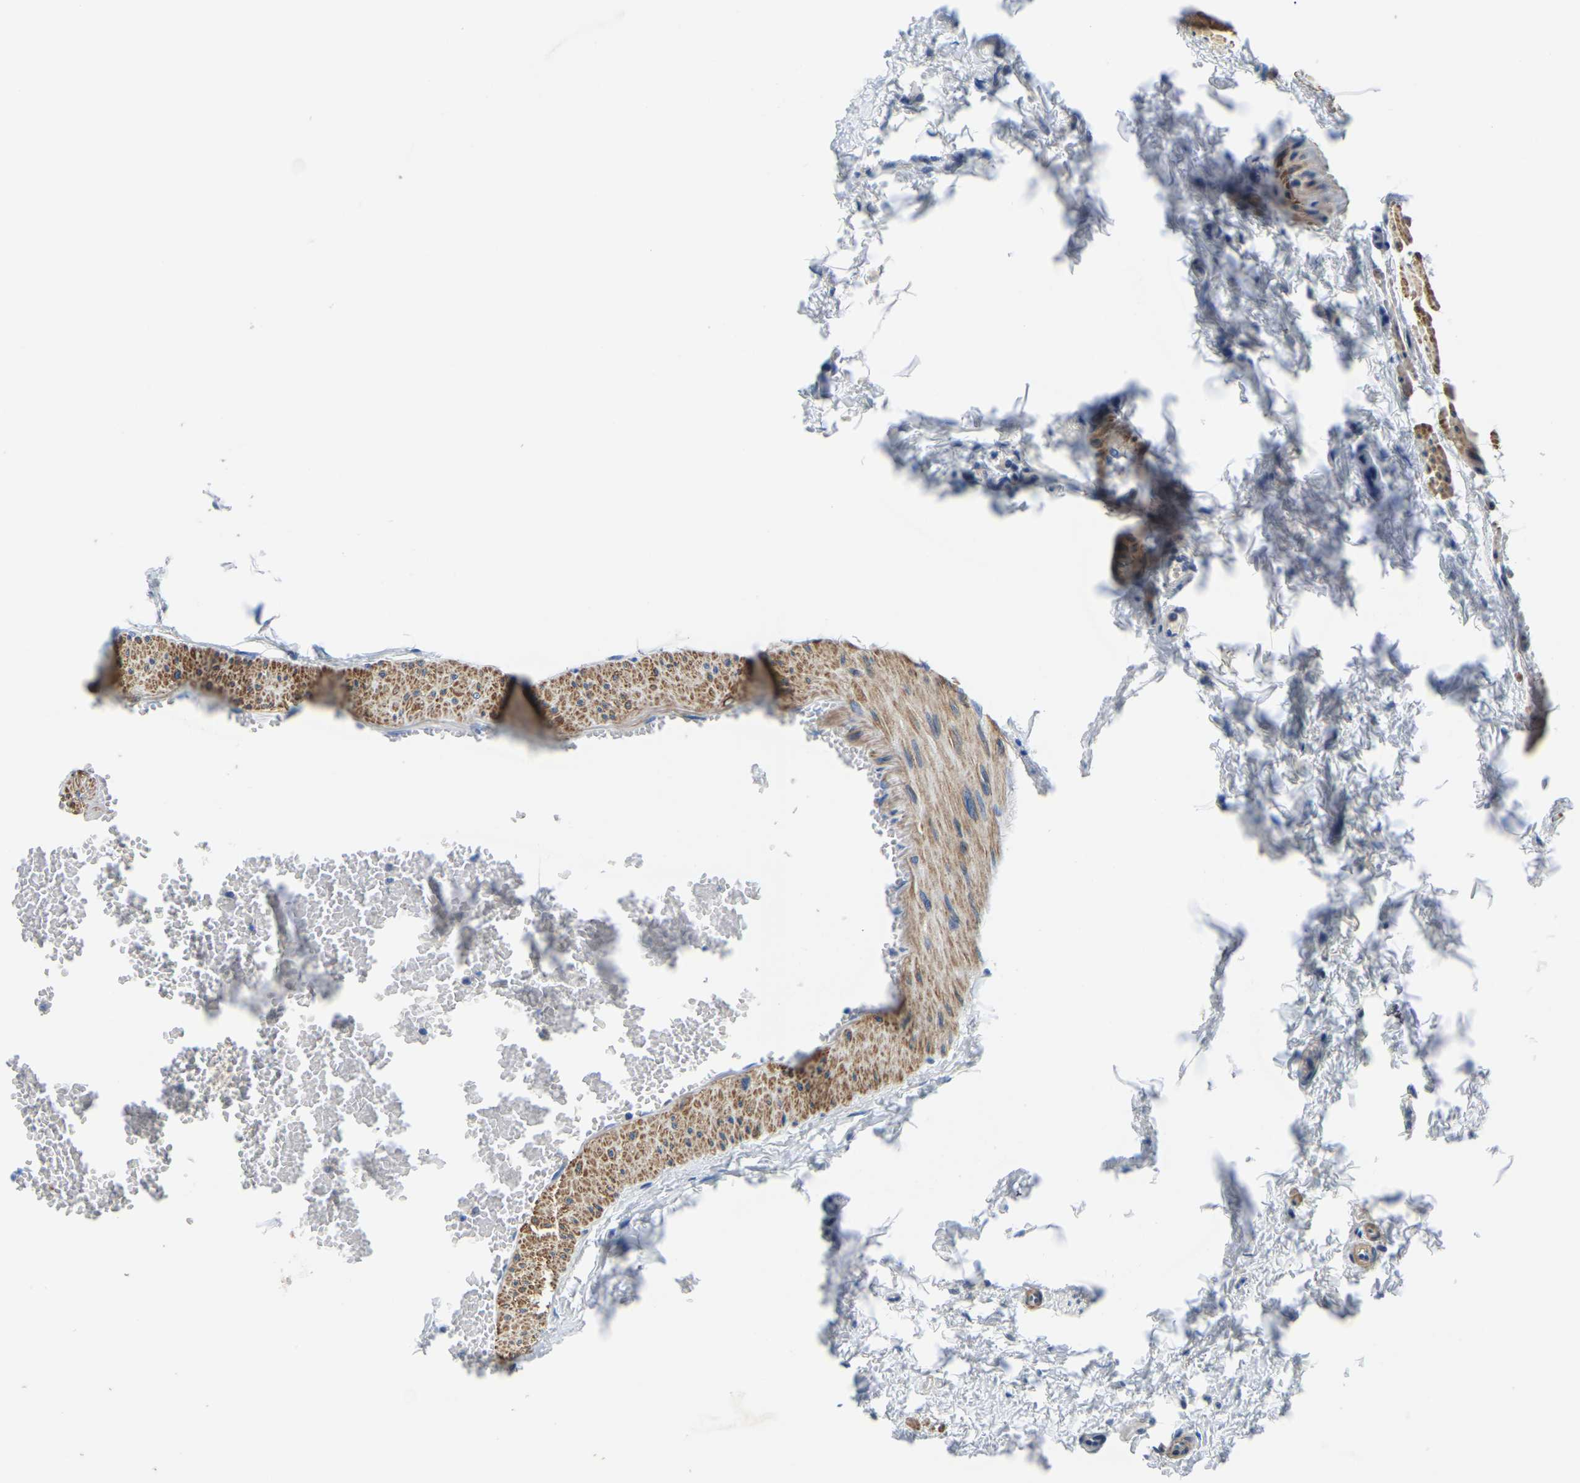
{"staining": {"intensity": "moderate", "quantity": "25%-75%", "location": "cytoplasmic/membranous"}, "tissue": "stomach", "cell_type": "Glandular cells", "image_type": "normal", "snomed": [{"axis": "morphology", "description": "Normal tissue, NOS"}, {"axis": "topography", "description": "Stomach, upper"}], "caption": "Glandular cells display medium levels of moderate cytoplasmic/membranous positivity in approximately 25%-75% of cells in unremarkable human stomach.", "gene": "LIAS", "patient": {"sex": "male", "age": 72}}